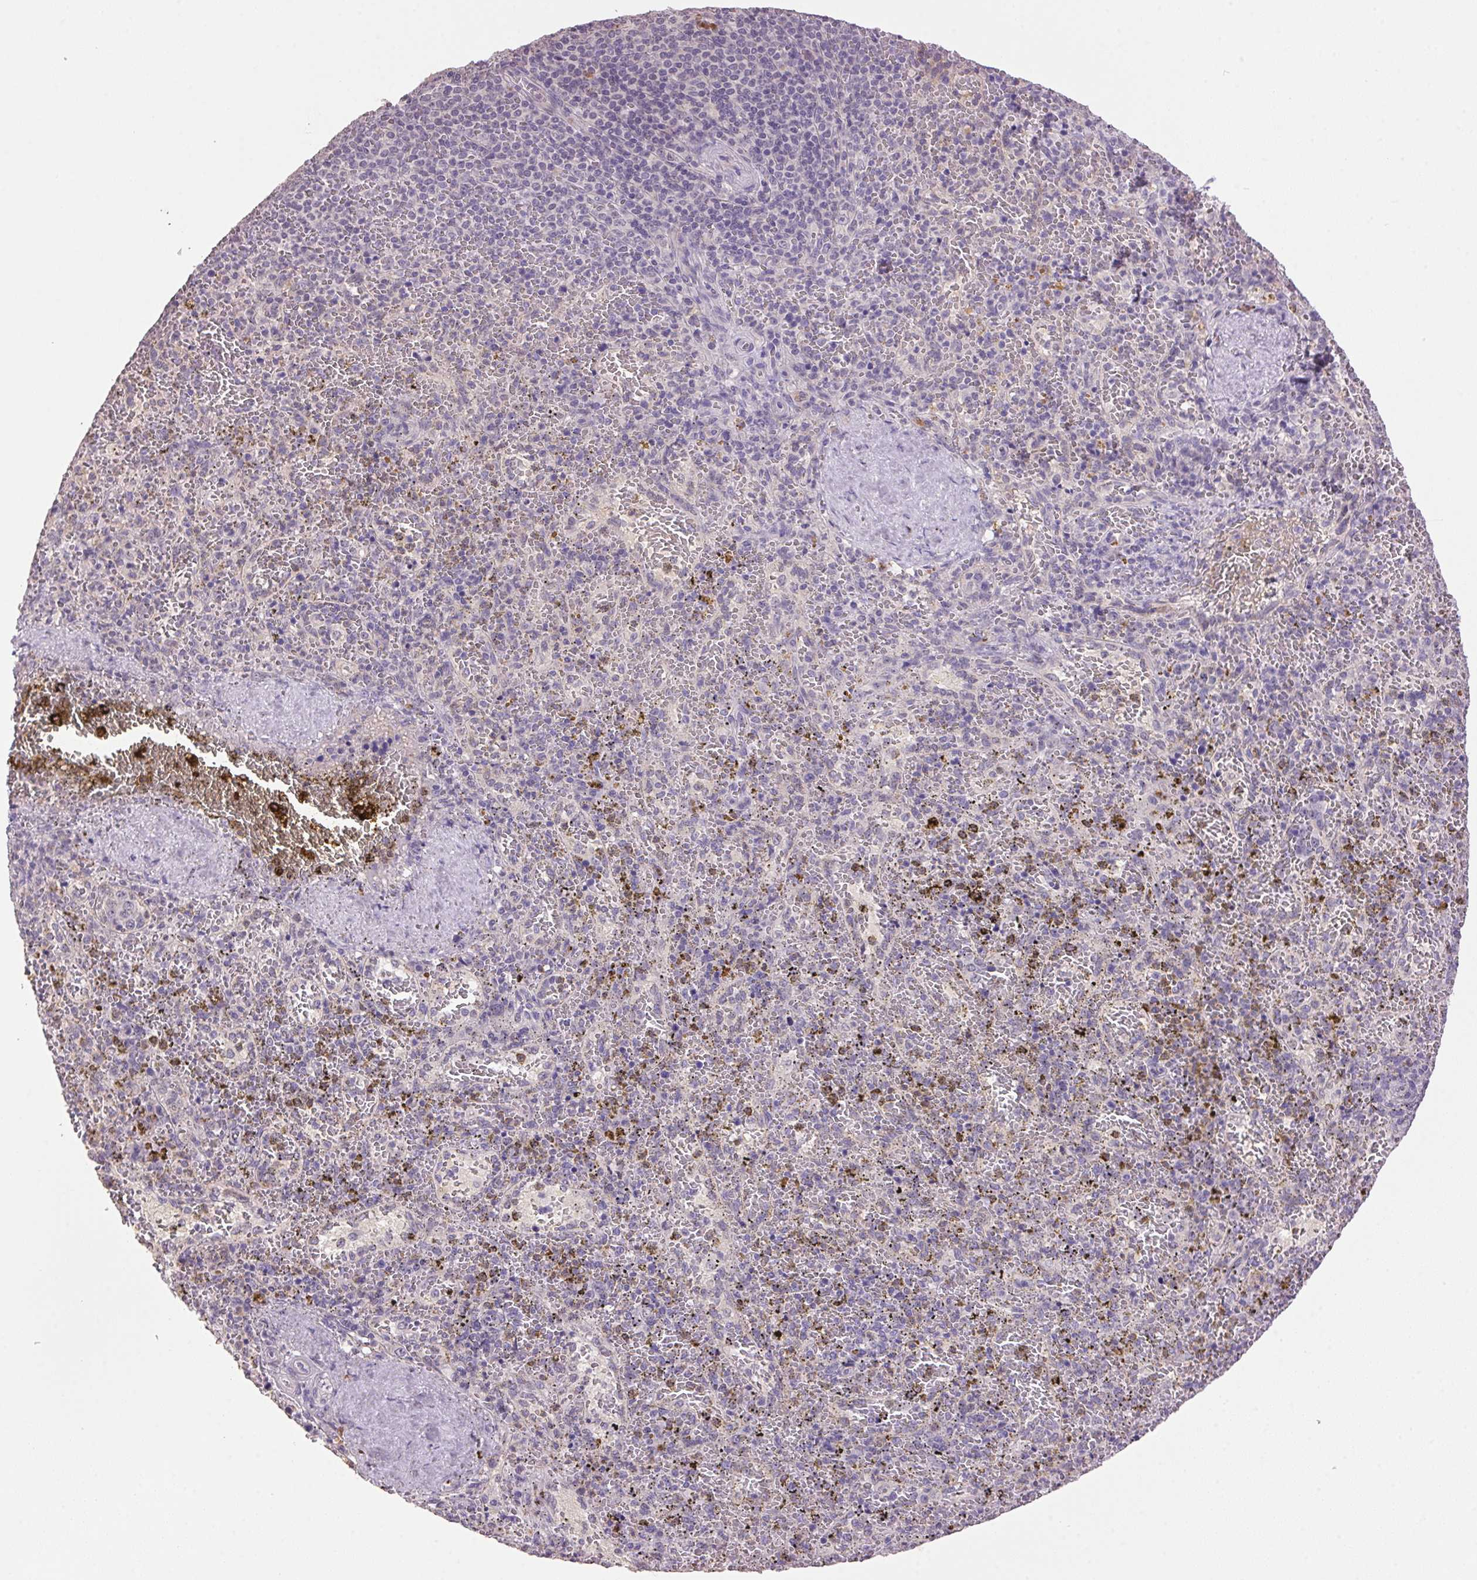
{"staining": {"intensity": "negative", "quantity": "none", "location": "none"}, "tissue": "spleen", "cell_type": "Cells in red pulp", "image_type": "normal", "snomed": [{"axis": "morphology", "description": "Normal tissue, NOS"}, {"axis": "topography", "description": "Spleen"}], "caption": "Cells in red pulp show no significant expression in unremarkable spleen. (DAB (3,3'-diaminobenzidine) IHC visualized using brightfield microscopy, high magnification).", "gene": "VWA3B", "patient": {"sex": "female", "age": 50}}